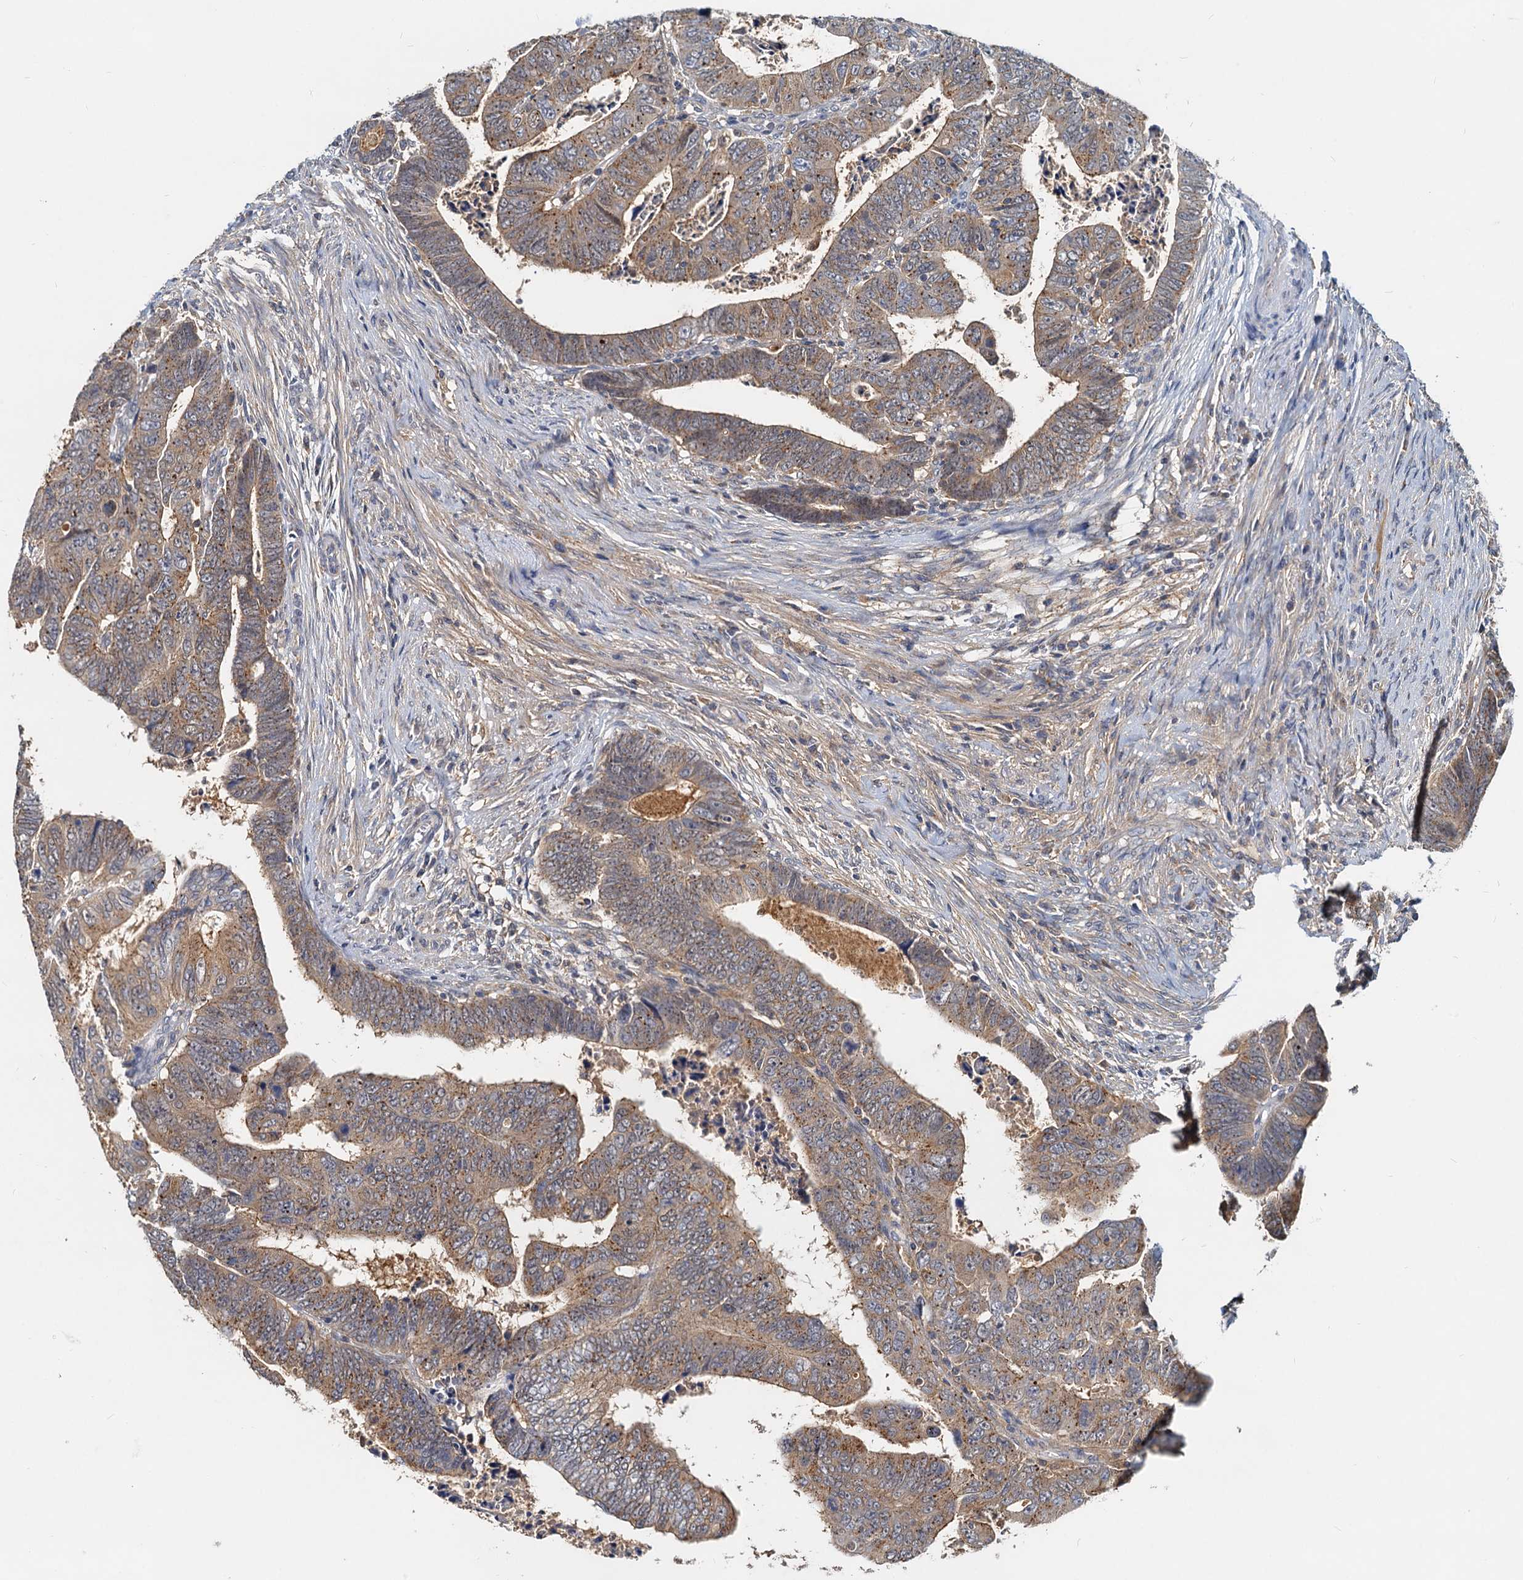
{"staining": {"intensity": "weak", "quantity": ">75%", "location": "cytoplasmic/membranous"}, "tissue": "colorectal cancer", "cell_type": "Tumor cells", "image_type": "cancer", "snomed": [{"axis": "morphology", "description": "Normal tissue, NOS"}, {"axis": "morphology", "description": "Adenocarcinoma, NOS"}, {"axis": "topography", "description": "Rectum"}], "caption": "Colorectal cancer (adenocarcinoma) was stained to show a protein in brown. There is low levels of weak cytoplasmic/membranous staining in approximately >75% of tumor cells.", "gene": "TOLLIP", "patient": {"sex": "female", "age": 65}}